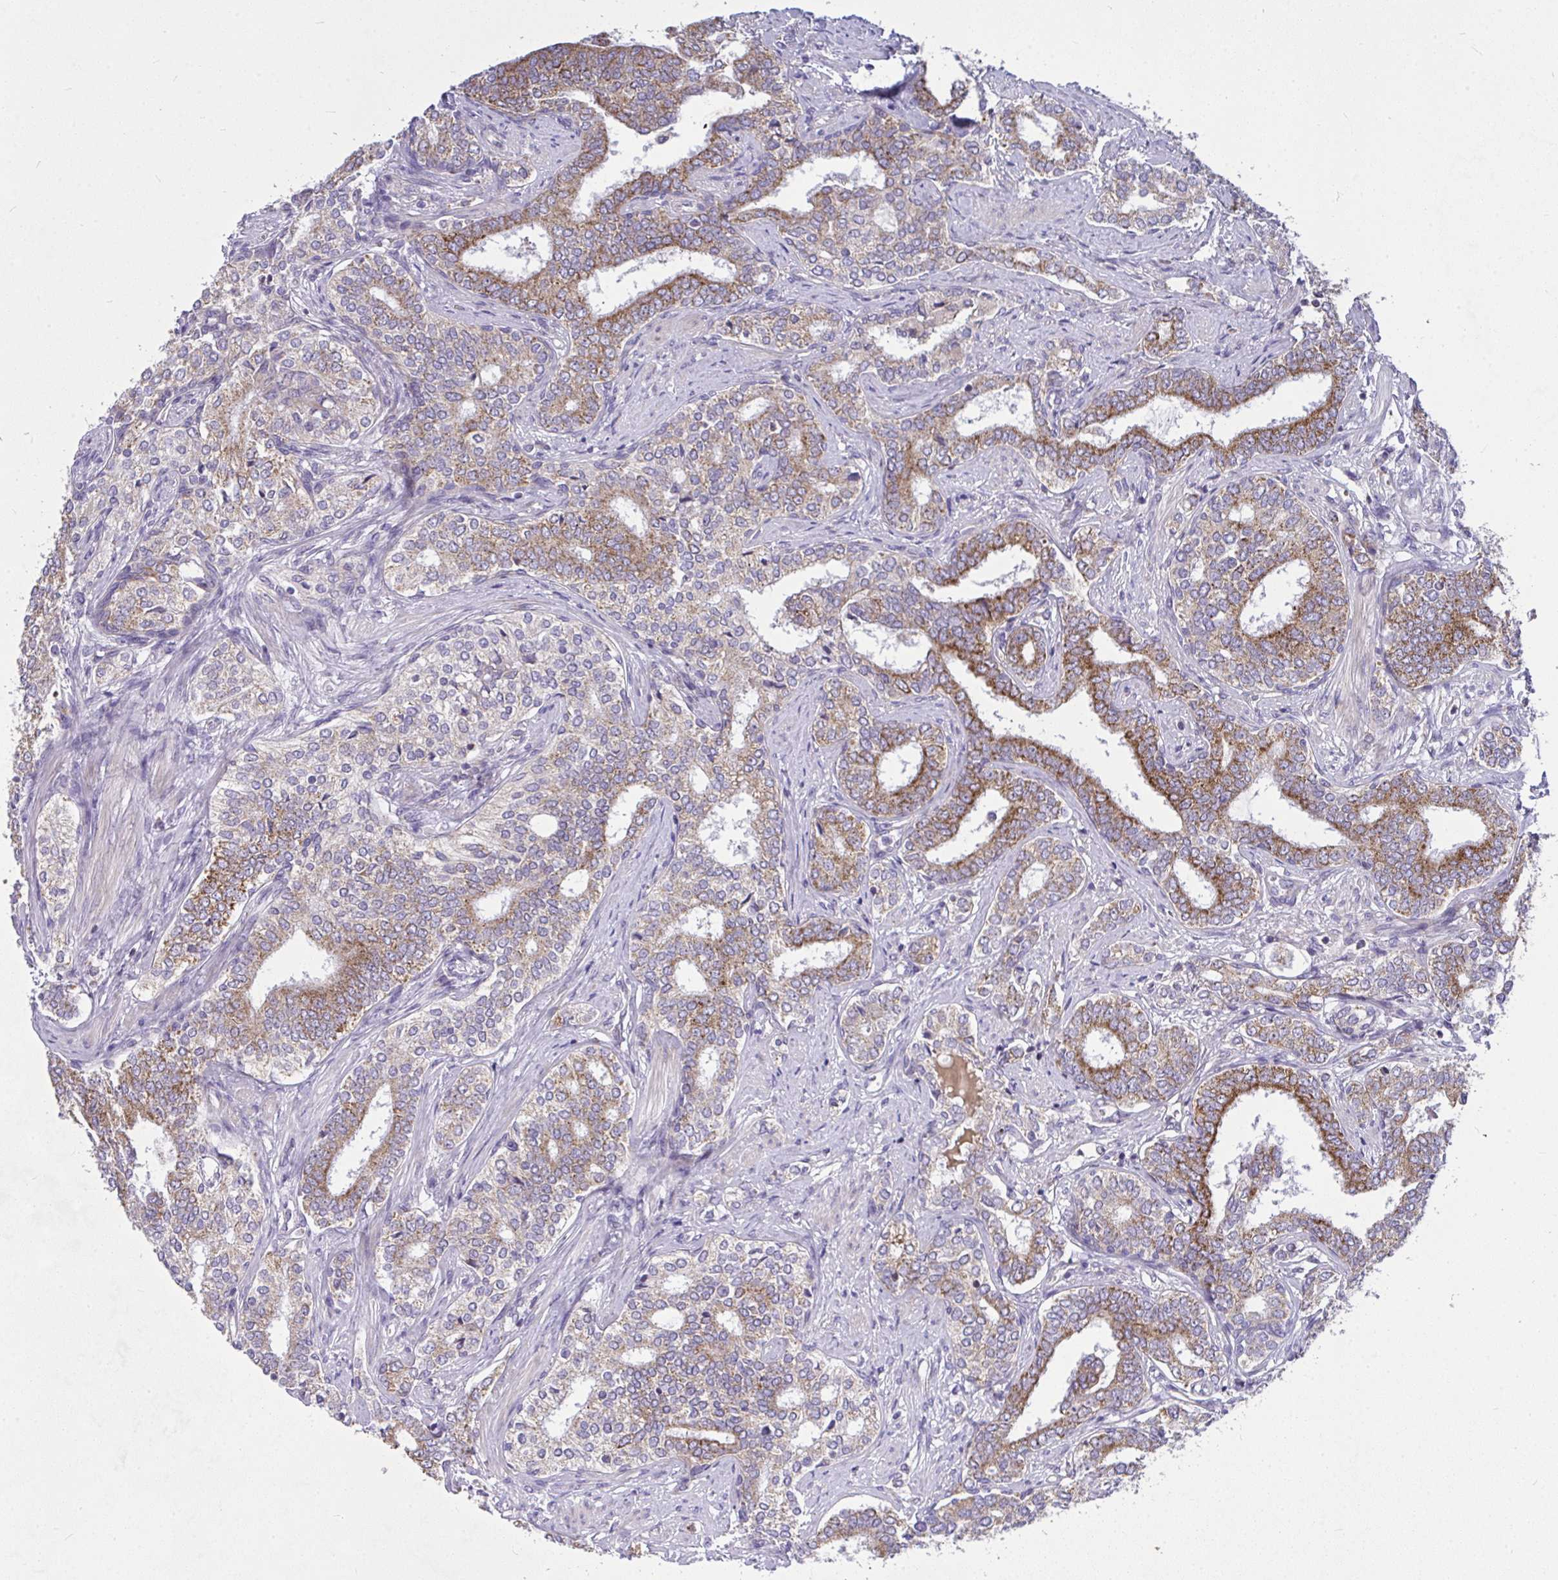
{"staining": {"intensity": "moderate", "quantity": ">75%", "location": "cytoplasmic/membranous"}, "tissue": "prostate cancer", "cell_type": "Tumor cells", "image_type": "cancer", "snomed": [{"axis": "morphology", "description": "Adenocarcinoma, High grade"}, {"axis": "topography", "description": "Prostate"}], "caption": "A histopathology image showing moderate cytoplasmic/membranous positivity in about >75% of tumor cells in prostate cancer (high-grade adenocarcinoma), as visualized by brown immunohistochemical staining.", "gene": "CEP63", "patient": {"sex": "male", "age": 72}}